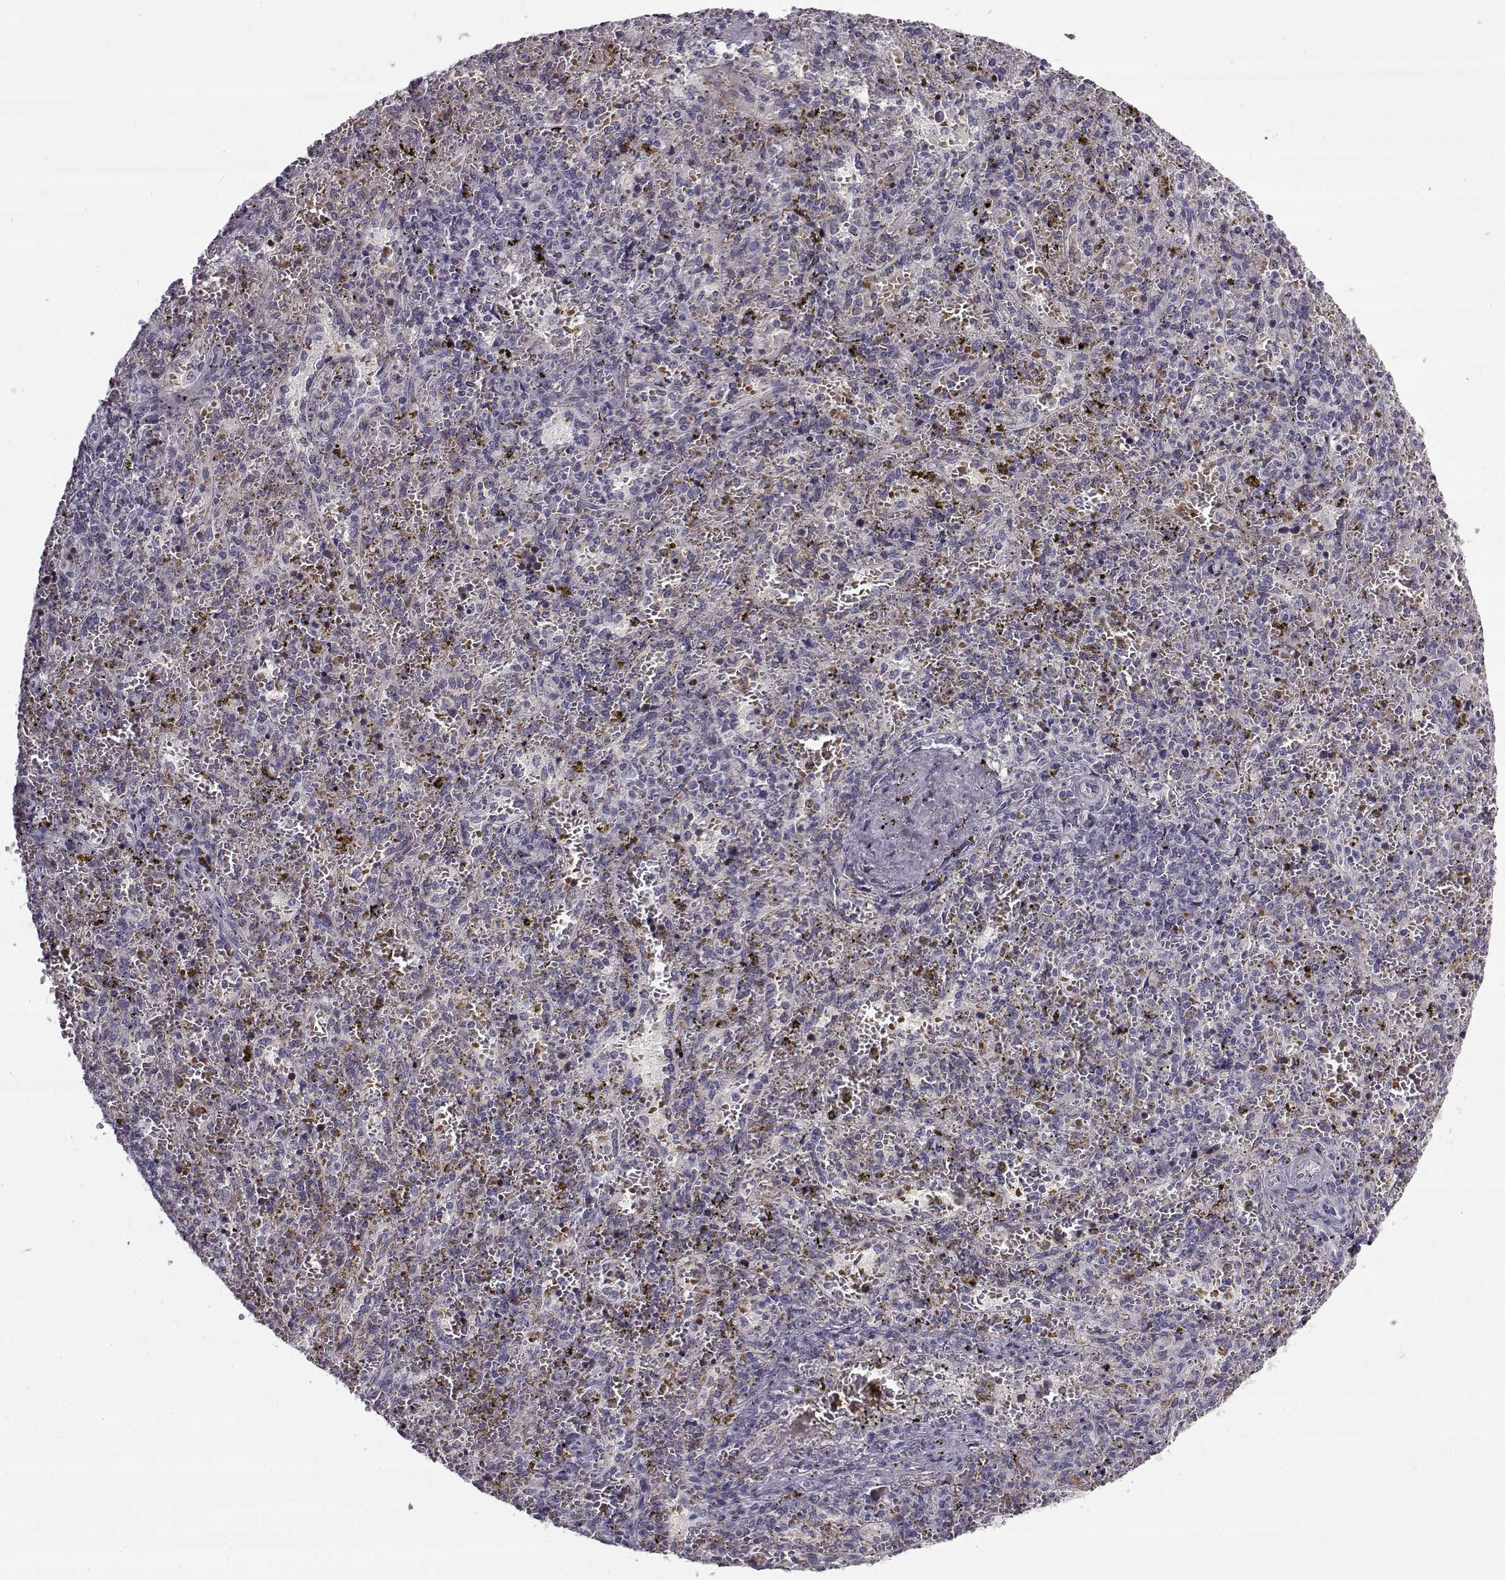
{"staining": {"intensity": "negative", "quantity": "none", "location": "none"}, "tissue": "spleen", "cell_type": "Cells in red pulp", "image_type": "normal", "snomed": [{"axis": "morphology", "description": "Normal tissue, NOS"}, {"axis": "topography", "description": "Spleen"}], "caption": "Cells in red pulp show no significant expression in benign spleen. The staining is performed using DAB brown chromogen with nuclei counter-stained in using hematoxylin.", "gene": "SNCA", "patient": {"sex": "female", "age": 50}}